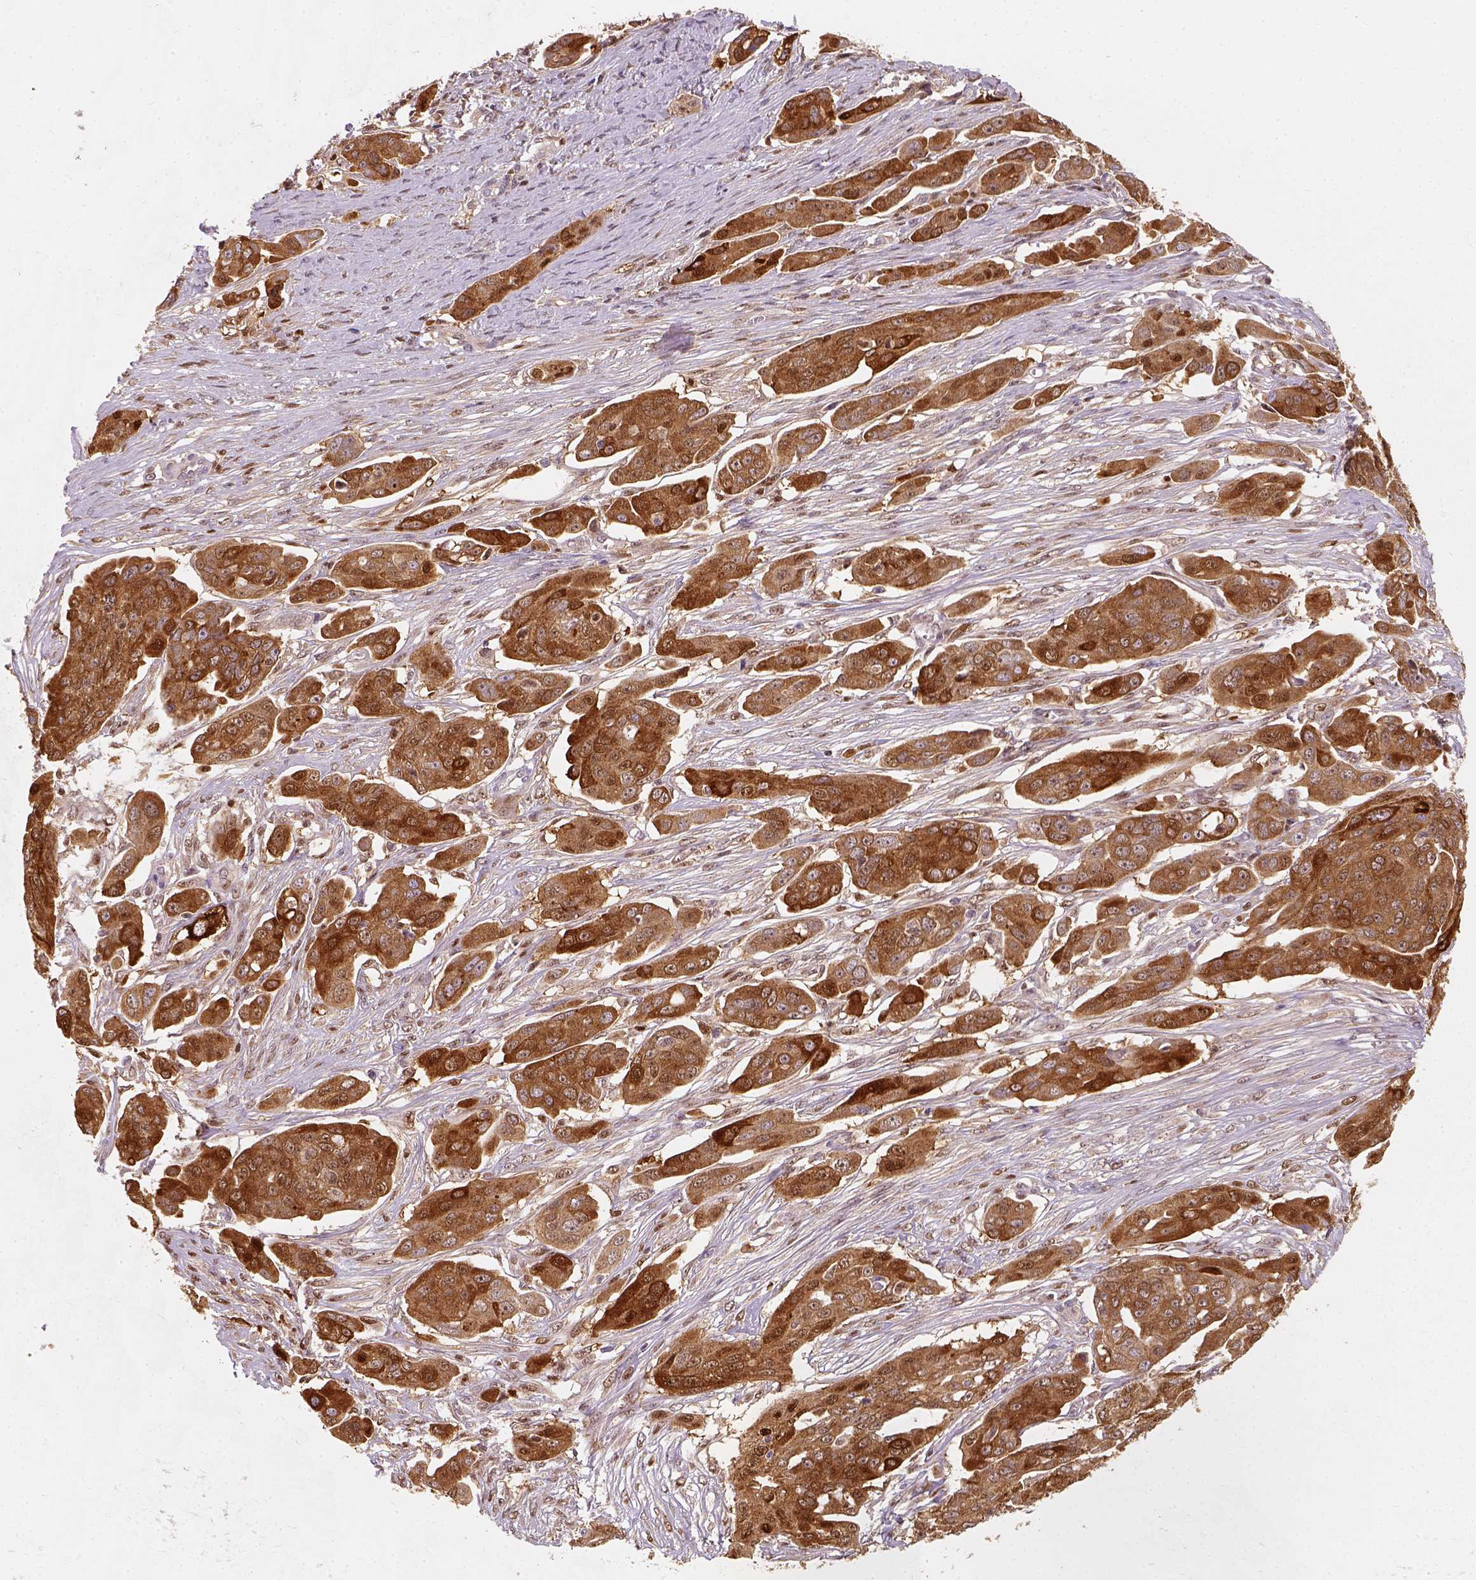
{"staining": {"intensity": "strong", "quantity": ">75%", "location": "cytoplasmic/membranous,nuclear"}, "tissue": "ovarian cancer", "cell_type": "Tumor cells", "image_type": "cancer", "snomed": [{"axis": "morphology", "description": "Carcinoma, endometroid"}, {"axis": "topography", "description": "Ovary"}], "caption": "An IHC micrograph of tumor tissue is shown. Protein staining in brown highlights strong cytoplasmic/membranous and nuclear positivity in ovarian cancer (endometroid carcinoma) within tumor cells.", "gene": "SQSTM1", "patient": {"sex": "female", "age": 70}}